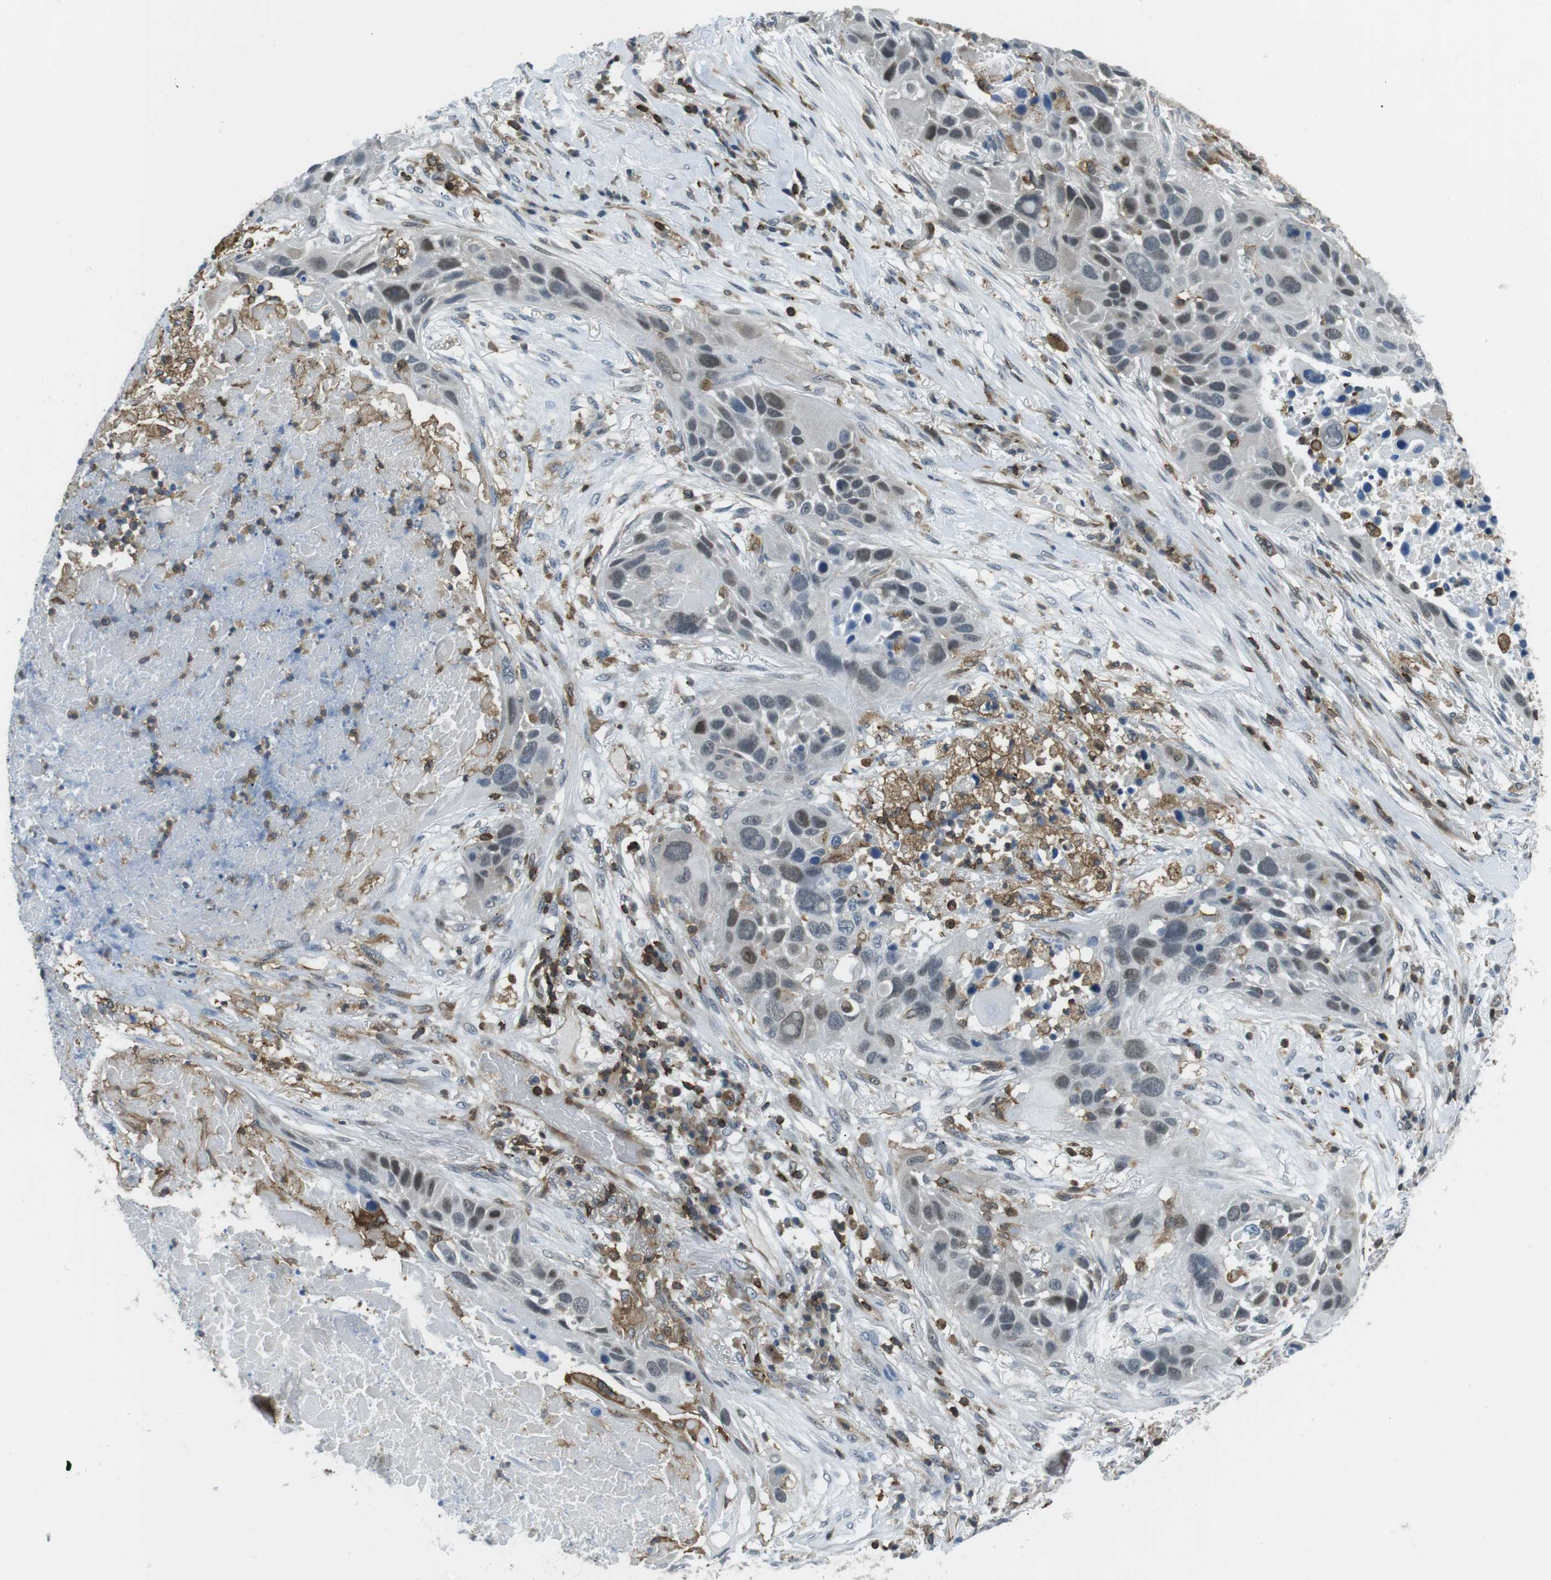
{"staining": {"intensity": "weak", "quantity": "<25%", "location": "nuclear"}, "tissue": "lung cancer", "cell_type": "Tumor cells", "image_type": "cancer", "snomed": [{"axis": "morphology", "description": "Squamous cell carcinoma, NOS"}, {"axis": "topography", "description": "Lung"}], "caption": "There is no significant staining in tumor cells of lung squamous cell carcinoma.", "gene": "STK10", "patient": {"sex": "male", "age": 57}}